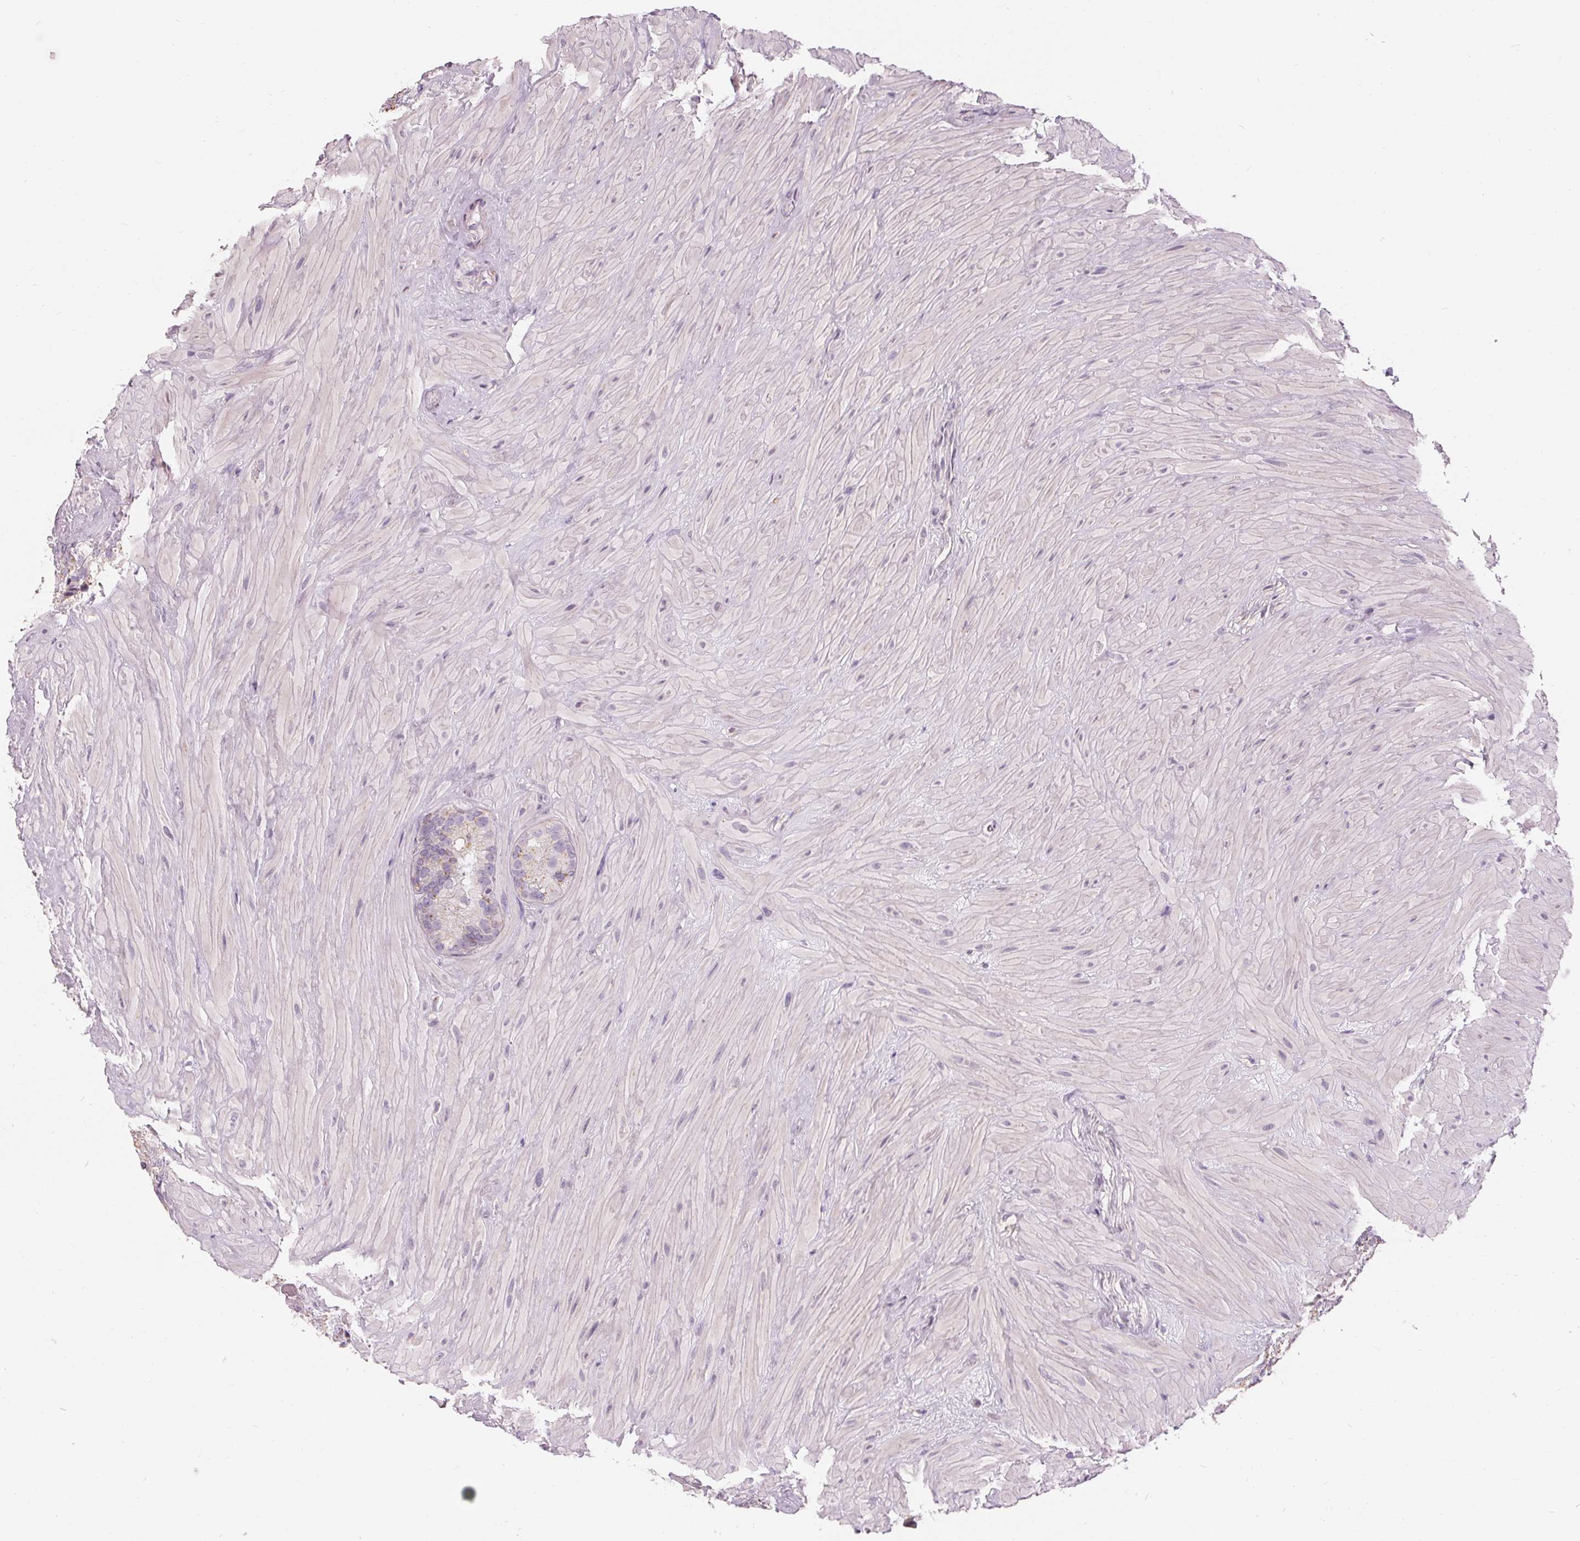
{"staining": {"intensity": "negative", "quantity": "none", "location": "none"}, "tissue": "seminal vesicle", "cell_type": "Glandular cells", "image_type": "normal", "snomed": [{"axis": "morphology", "description": "Normal tissue, NOS"}, {"axis": "topography", "description": "Seminal veicle"}], "caption": "Photomicrograph shows no significant protein positivity in glandular cells of normal seminal vesicle. Nuclei are stained in blue.", "gene": "HOPX", "patient": {"sex": "male", "age": 60}}